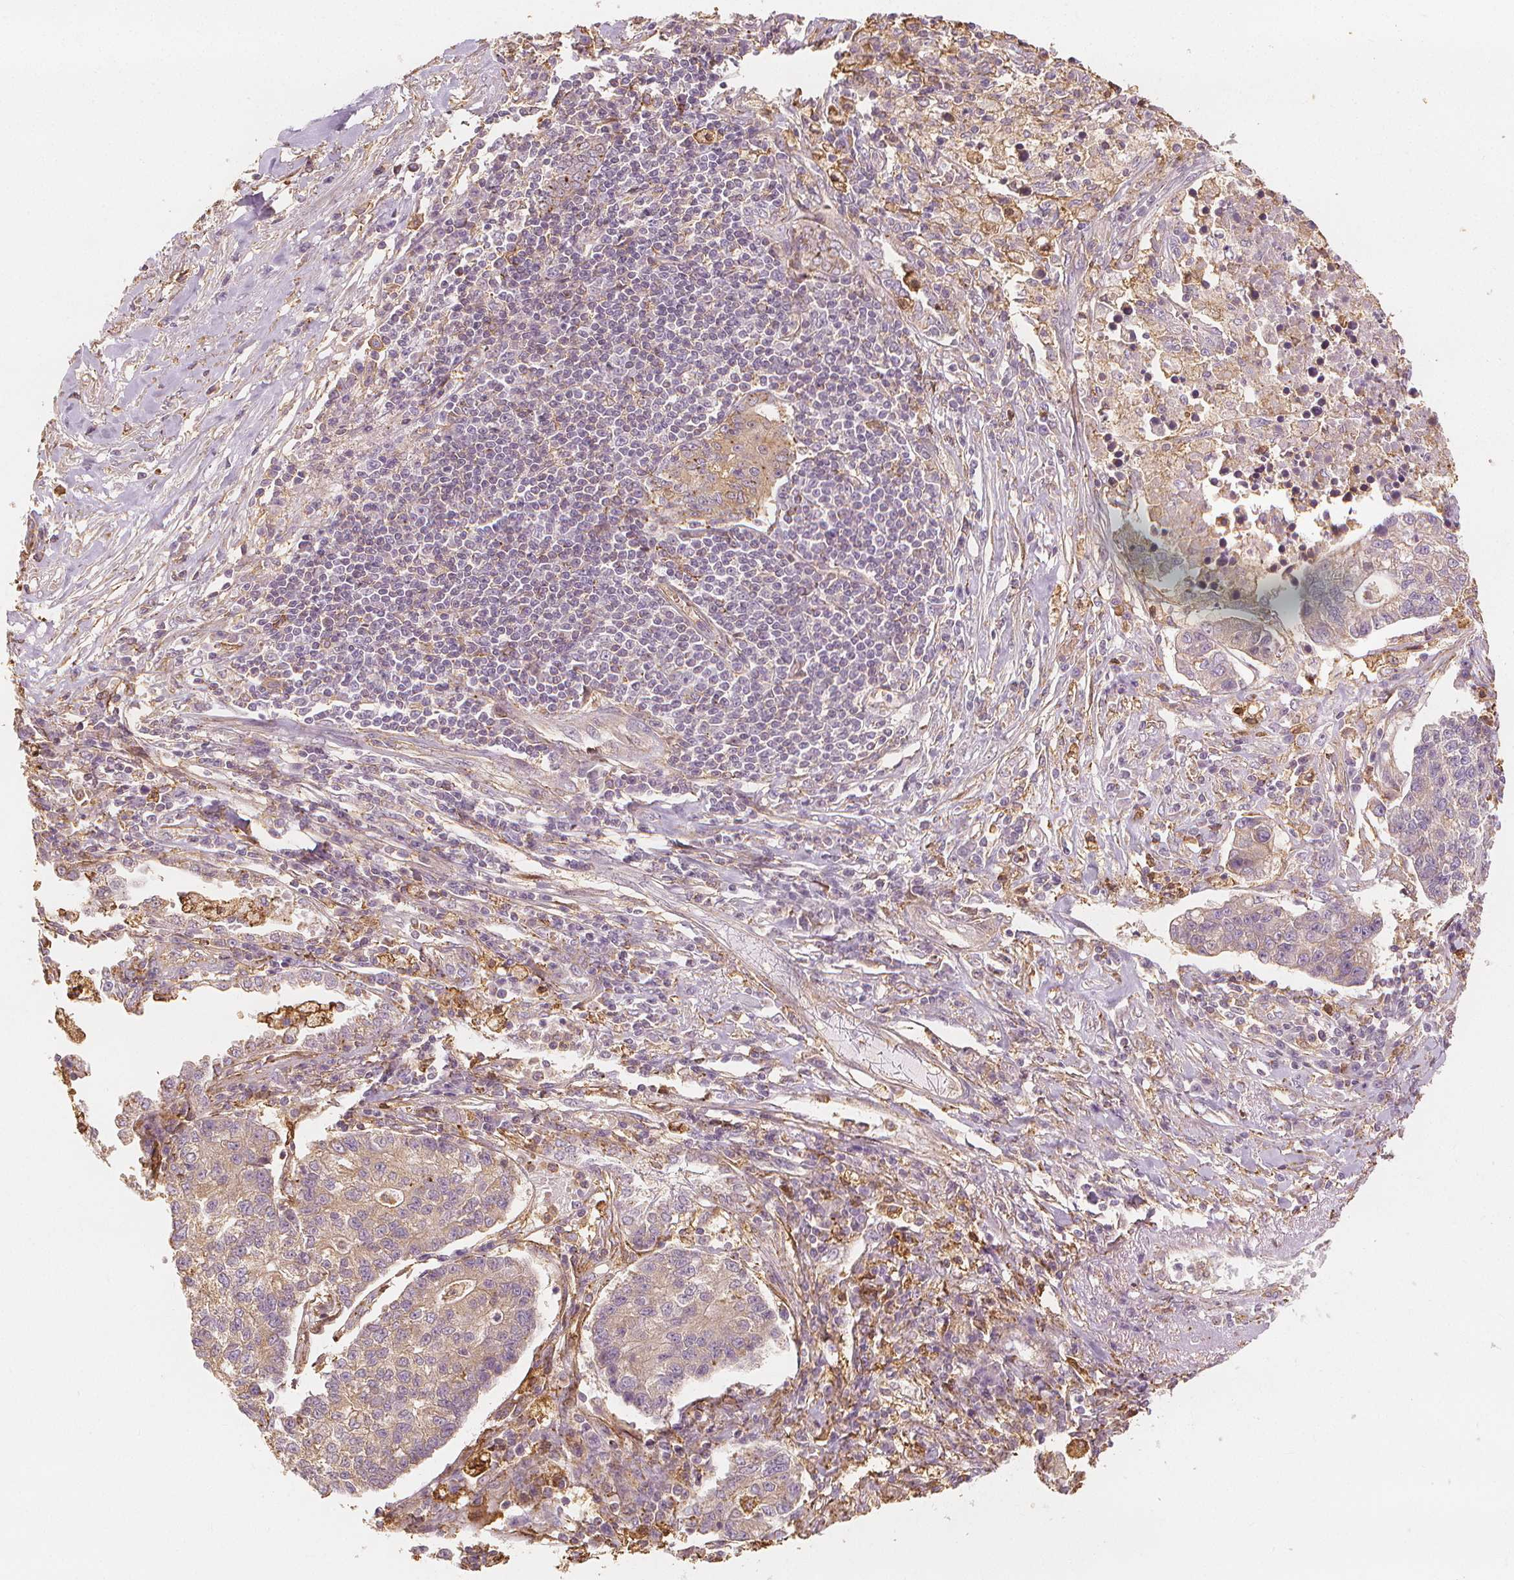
{"staining": {"intensity": "weak", "quantity": "25%-75%", "location": "cytoplasmic/membranous"}, "tissue": "lung cancer", "cell_type": "Tumor cells", "image_type": "cancer", "snomed": [{"axis": "morphology", "description": "Adenocarcinoma, NOS"}, {"axis": "topography", "description": "Lung"}], "caption": "Immunohistochemical staining of lung cancer shows low levels of weak cytoplasmic/membranous protein expression in approximately 25%-75% of tumor cells. (Stains: DAB in brown, nuclei in blue, Microscopy: brightfield microscopy at high magnification).", "gene": "ARHGAP26", "patient": {"sex": "male", "age": 57}}